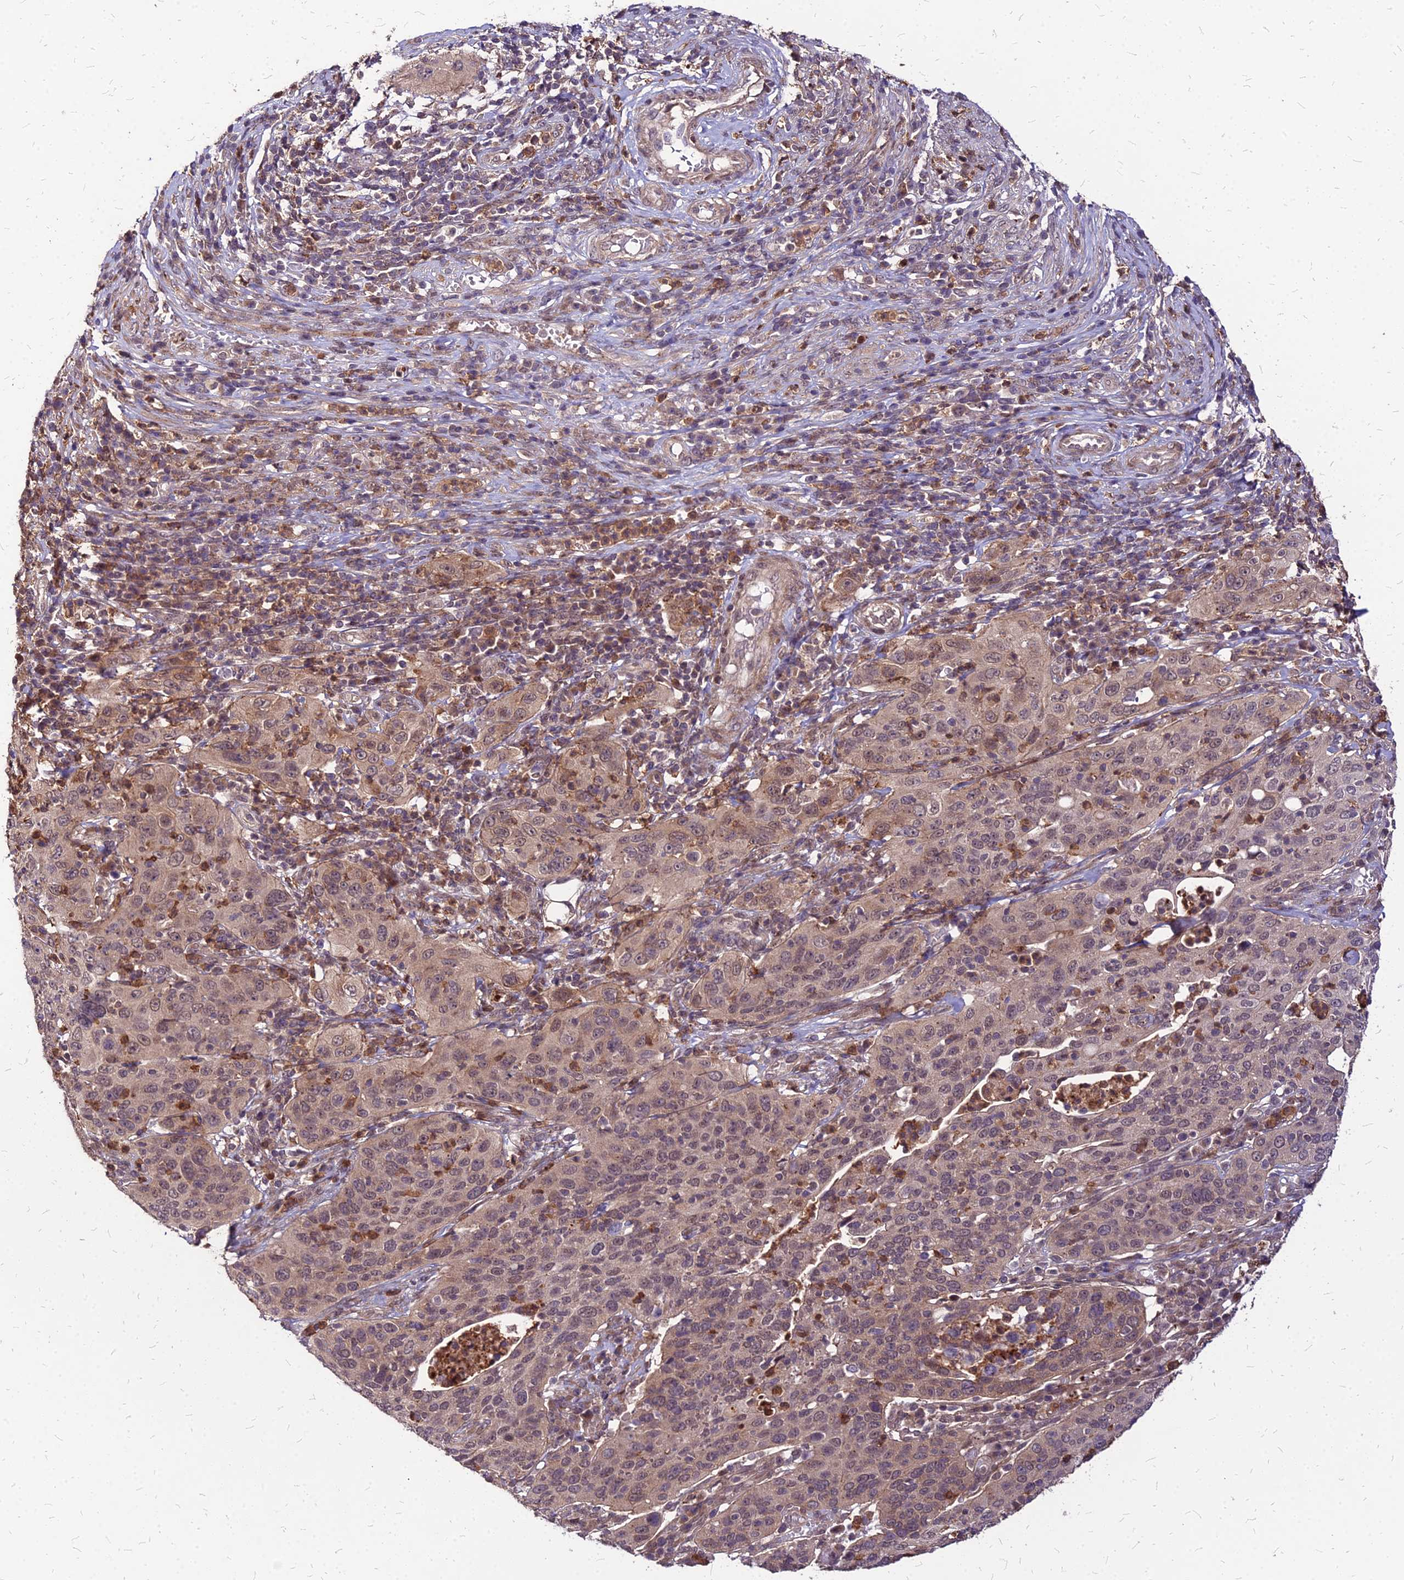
{"staining": {"intensity": "weak", "quantity": ">75%", "location": "cytoplasmic/membranous,nuclear"}, "tissue": "cervical cancer", "cell_type": "Tumor cells", "image_type": "cancer", "snomed": [{"axis": "morphology", "description": "Squamous cell carcinoma, NOS"}, {"axis": "topography", "description": "Cervix"}], "caption": "This histopathology image exhibits cervical cancer stained with immunohistochemistry (IHC) to label a protein in brown. The cytoplasmic/membranous and nuclear of tumor cells show weak positivity for the protein. Nuclei are counter-stained blue.", "gene": "APBA3", "patient": {"sex": "female", "age": 36}}